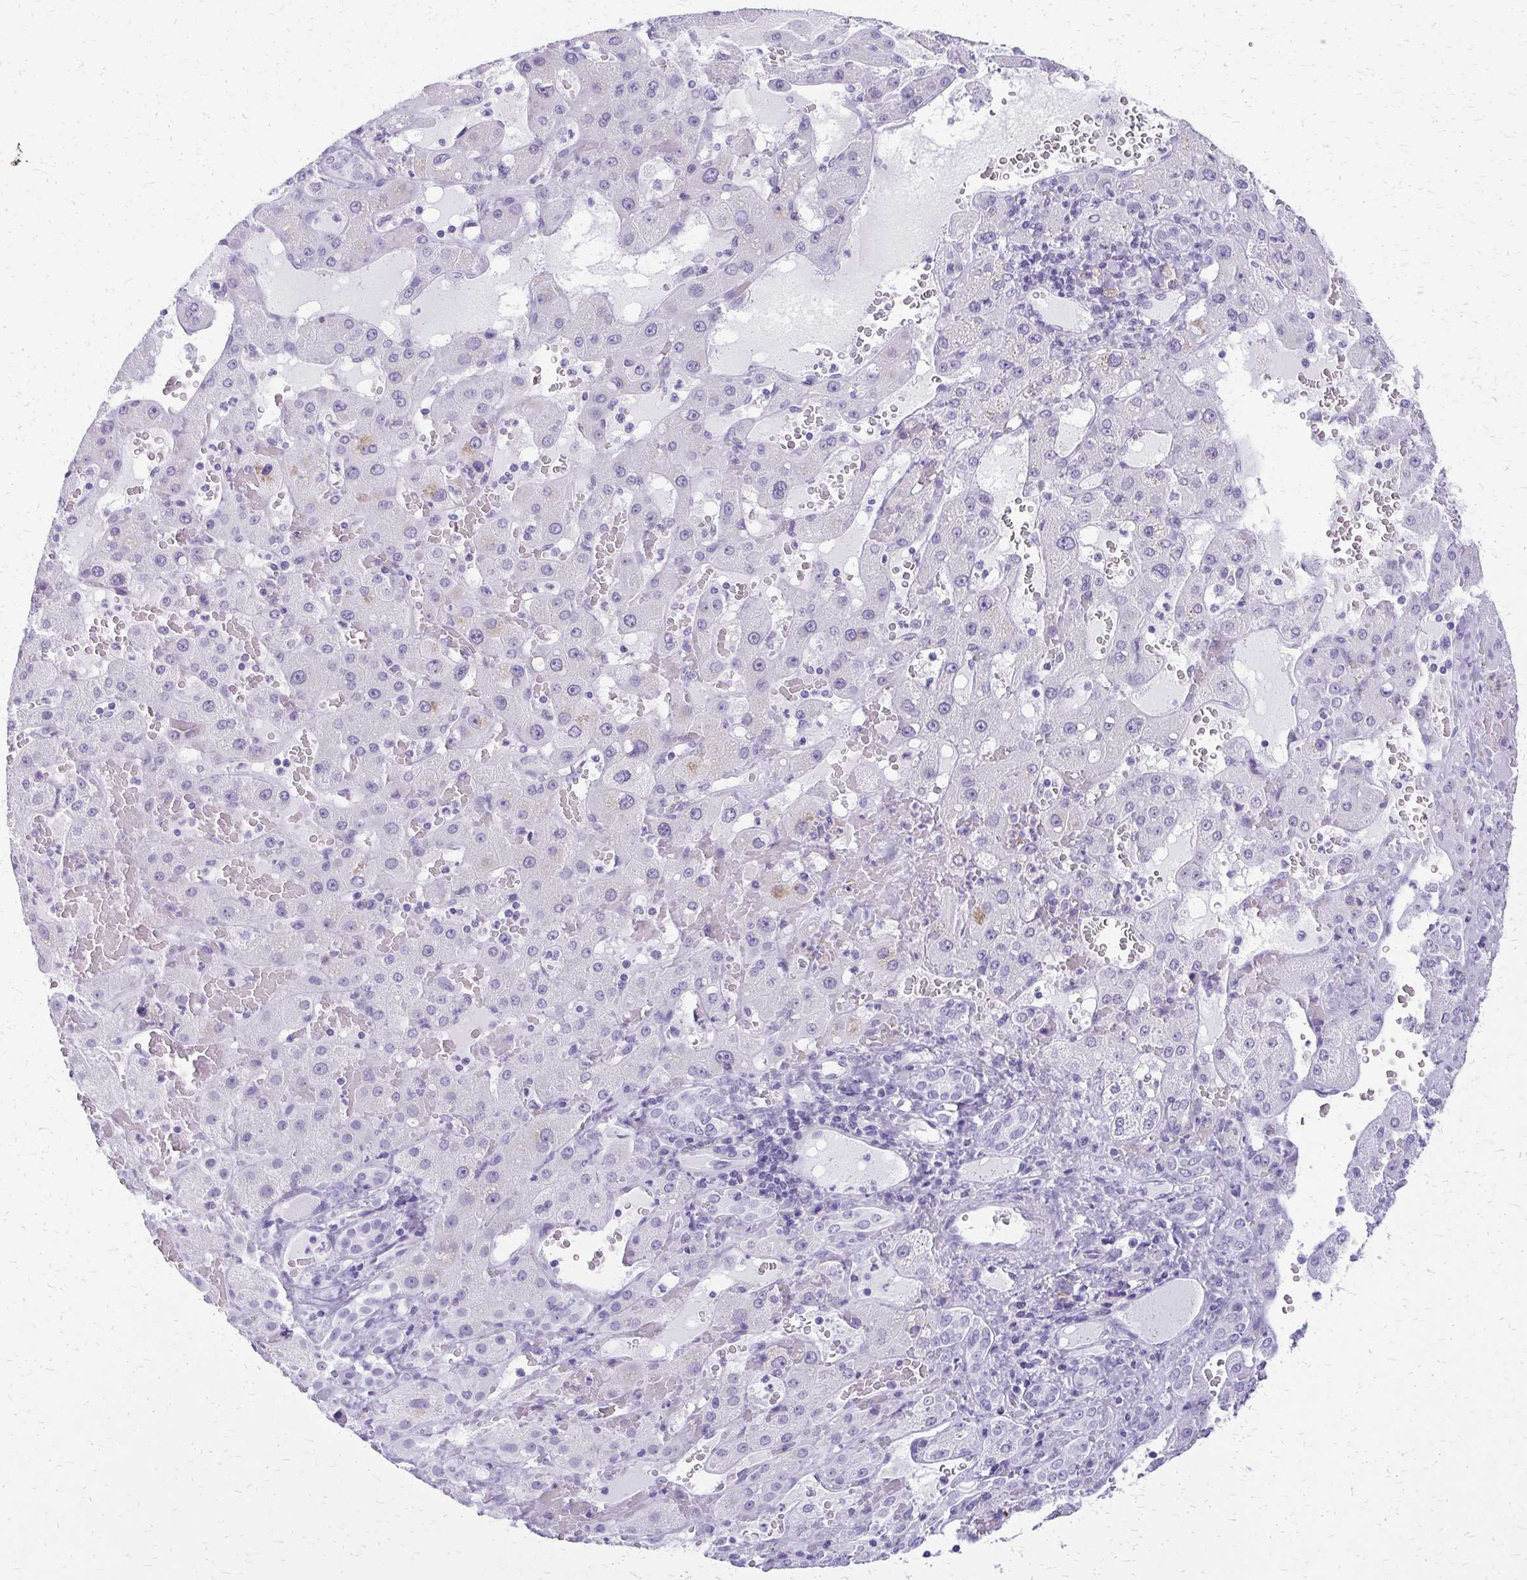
{"staining": {"intensity": "negative", "quantity": "none", "location": "none"}, "tissue": "liver cancer", "cell_type": "Tumor cells", "image_type": "cancer", "snomed": [{"axis": "morphology", "description": "Carcinoma, Hepatocellular, NOS"}, {"axis": "topography", "description": "Liver"}], "caption": "High power microscopy image of an immunohistochemistry micrograph of liver hepatocellular carcinoma, revealing no significant staining in tumor cells.", "gene": "FAM162B", "patient": {"sex": "female", "age": 73}}